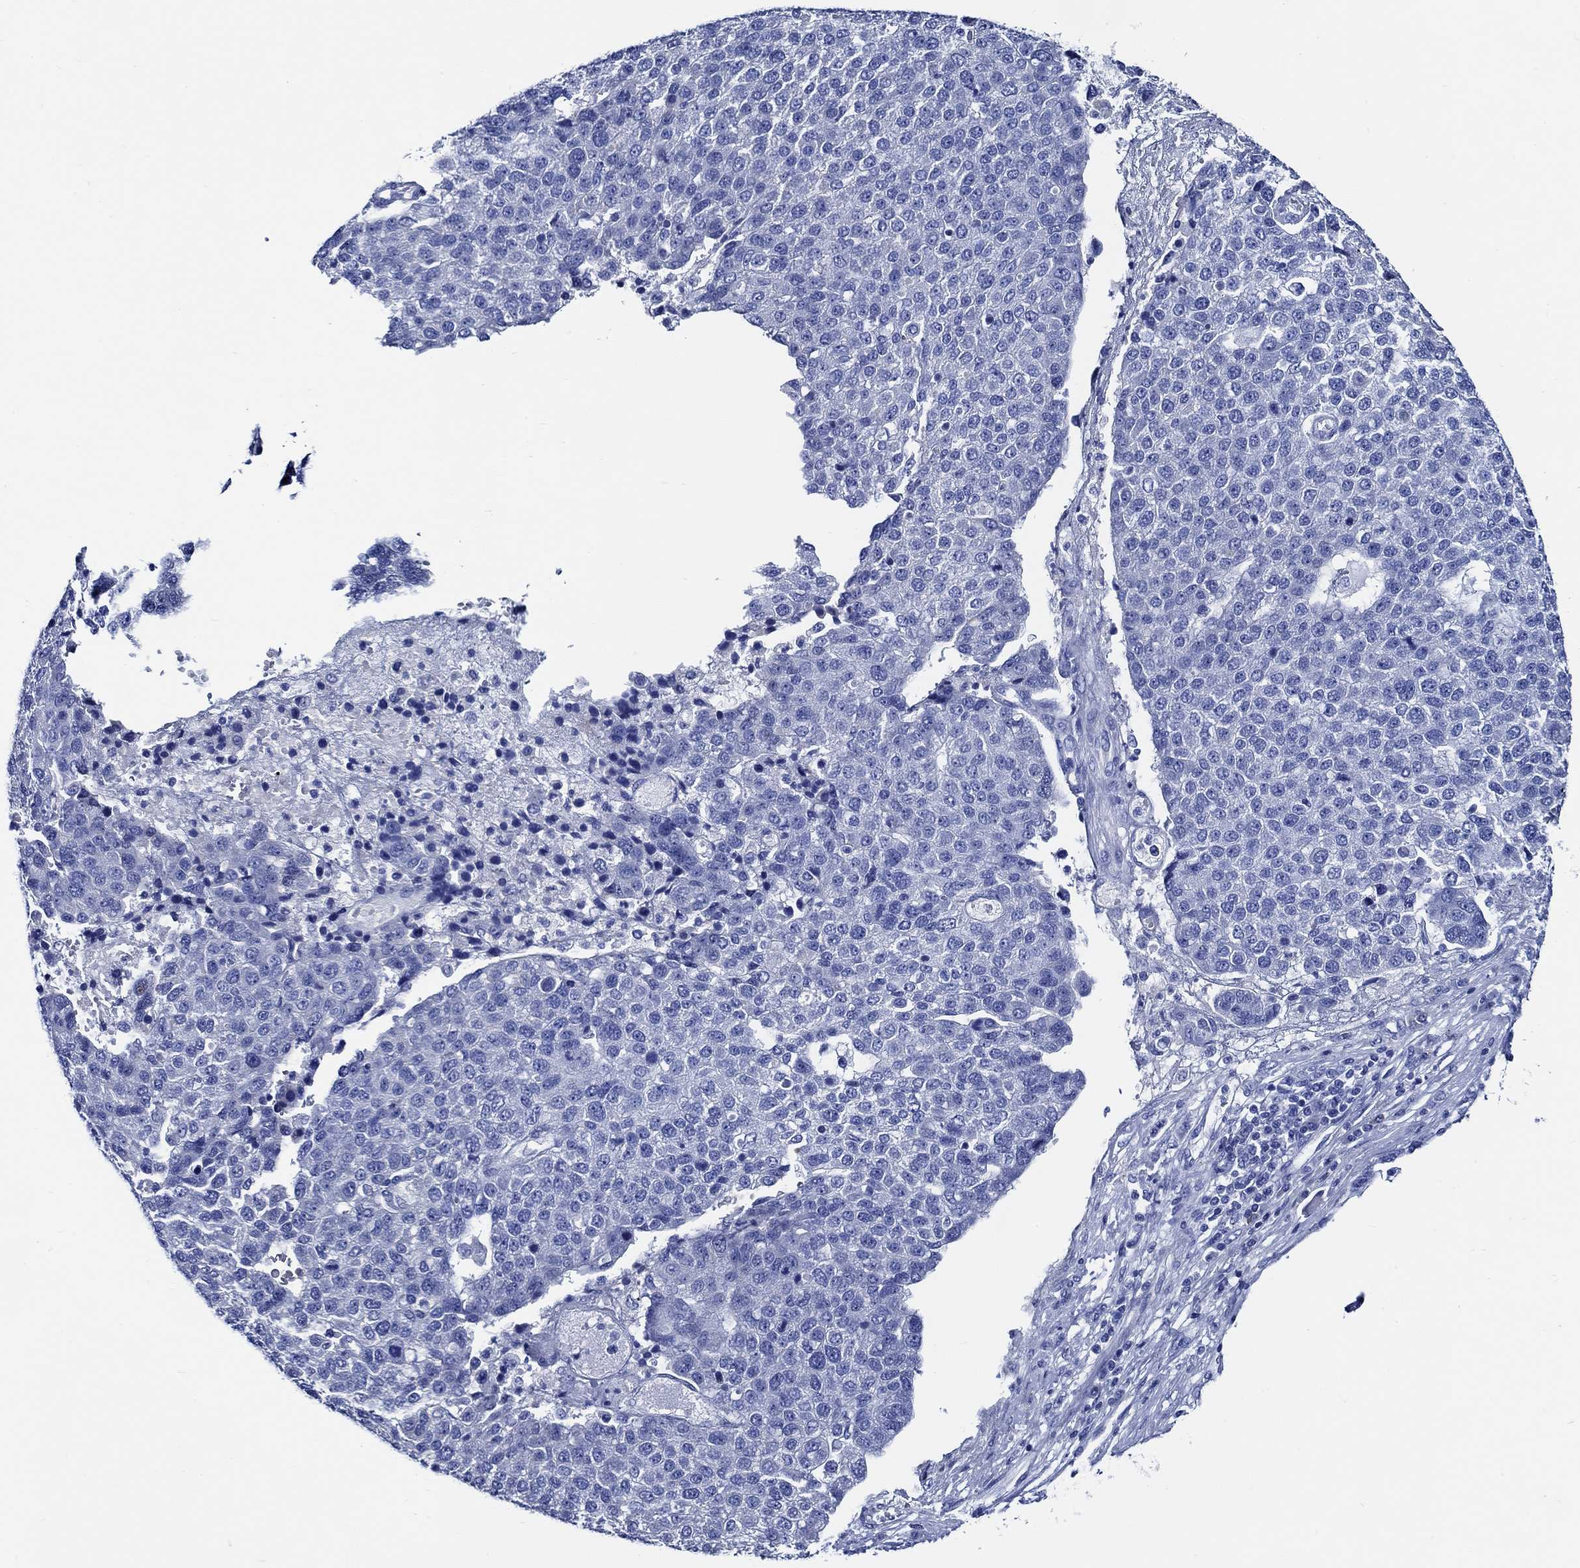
{"staining": {"intensity": "negative", "quantity": "none", "location": "none"}, "tissue": "pancreatic cancer", "cell_type": "Tumor cells", "image_type": "cancer", "snomed": [{"axis": "morphology", "description": "Adenocarcinoma, NOS"}, {"axis": "topography", "description": "Pancreas"}], "caption": "The micrograph shows no significant positivity in tumor cells of adenocarcinoma (pancreatic). (DAB immunohistochemistry, high magnification).", "gene": "WDR62", "patient": {"sex": "female", "age": 61}}